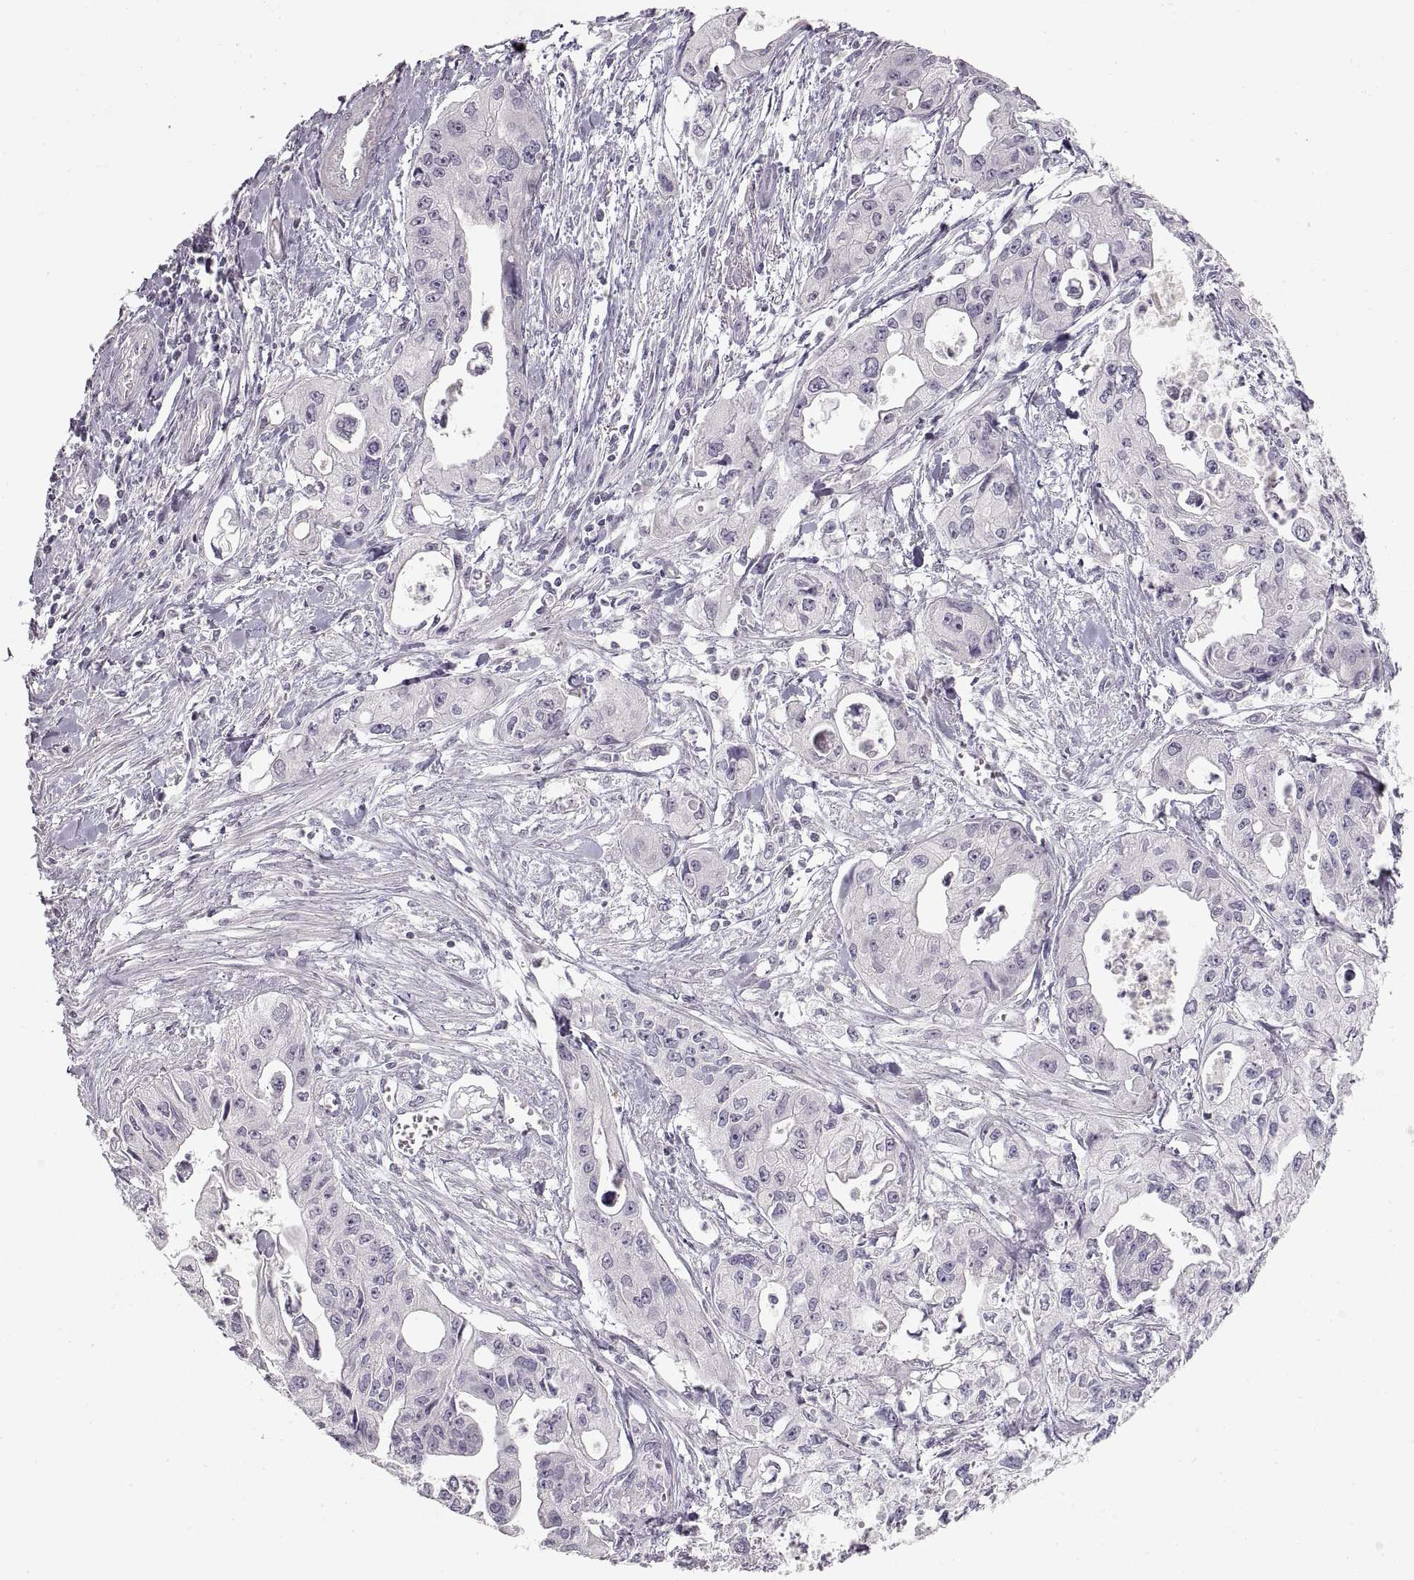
{"staining": {"intensity": "negative", "quantity": "none", "location": "none"}, "tissue": "pancreatic cancer", "cell_type": "Tumor cells", "image_type": "cancer", "snomed": [{"axis": "morphology", "description": "Adenocarcinoma, NOS"}, {"axis": "topography", "description": "Pancreas"}], "caption": "Image shows no protein positivity in tumor cells of adenocarcinoma (pancreatic) tissue. (Brightfield microscopy of DAB (3,3'-diaminobenzidine) IHC at high magnification).", "gene": "PCSK2", "patient": {"sex": "male", "age": 70}}